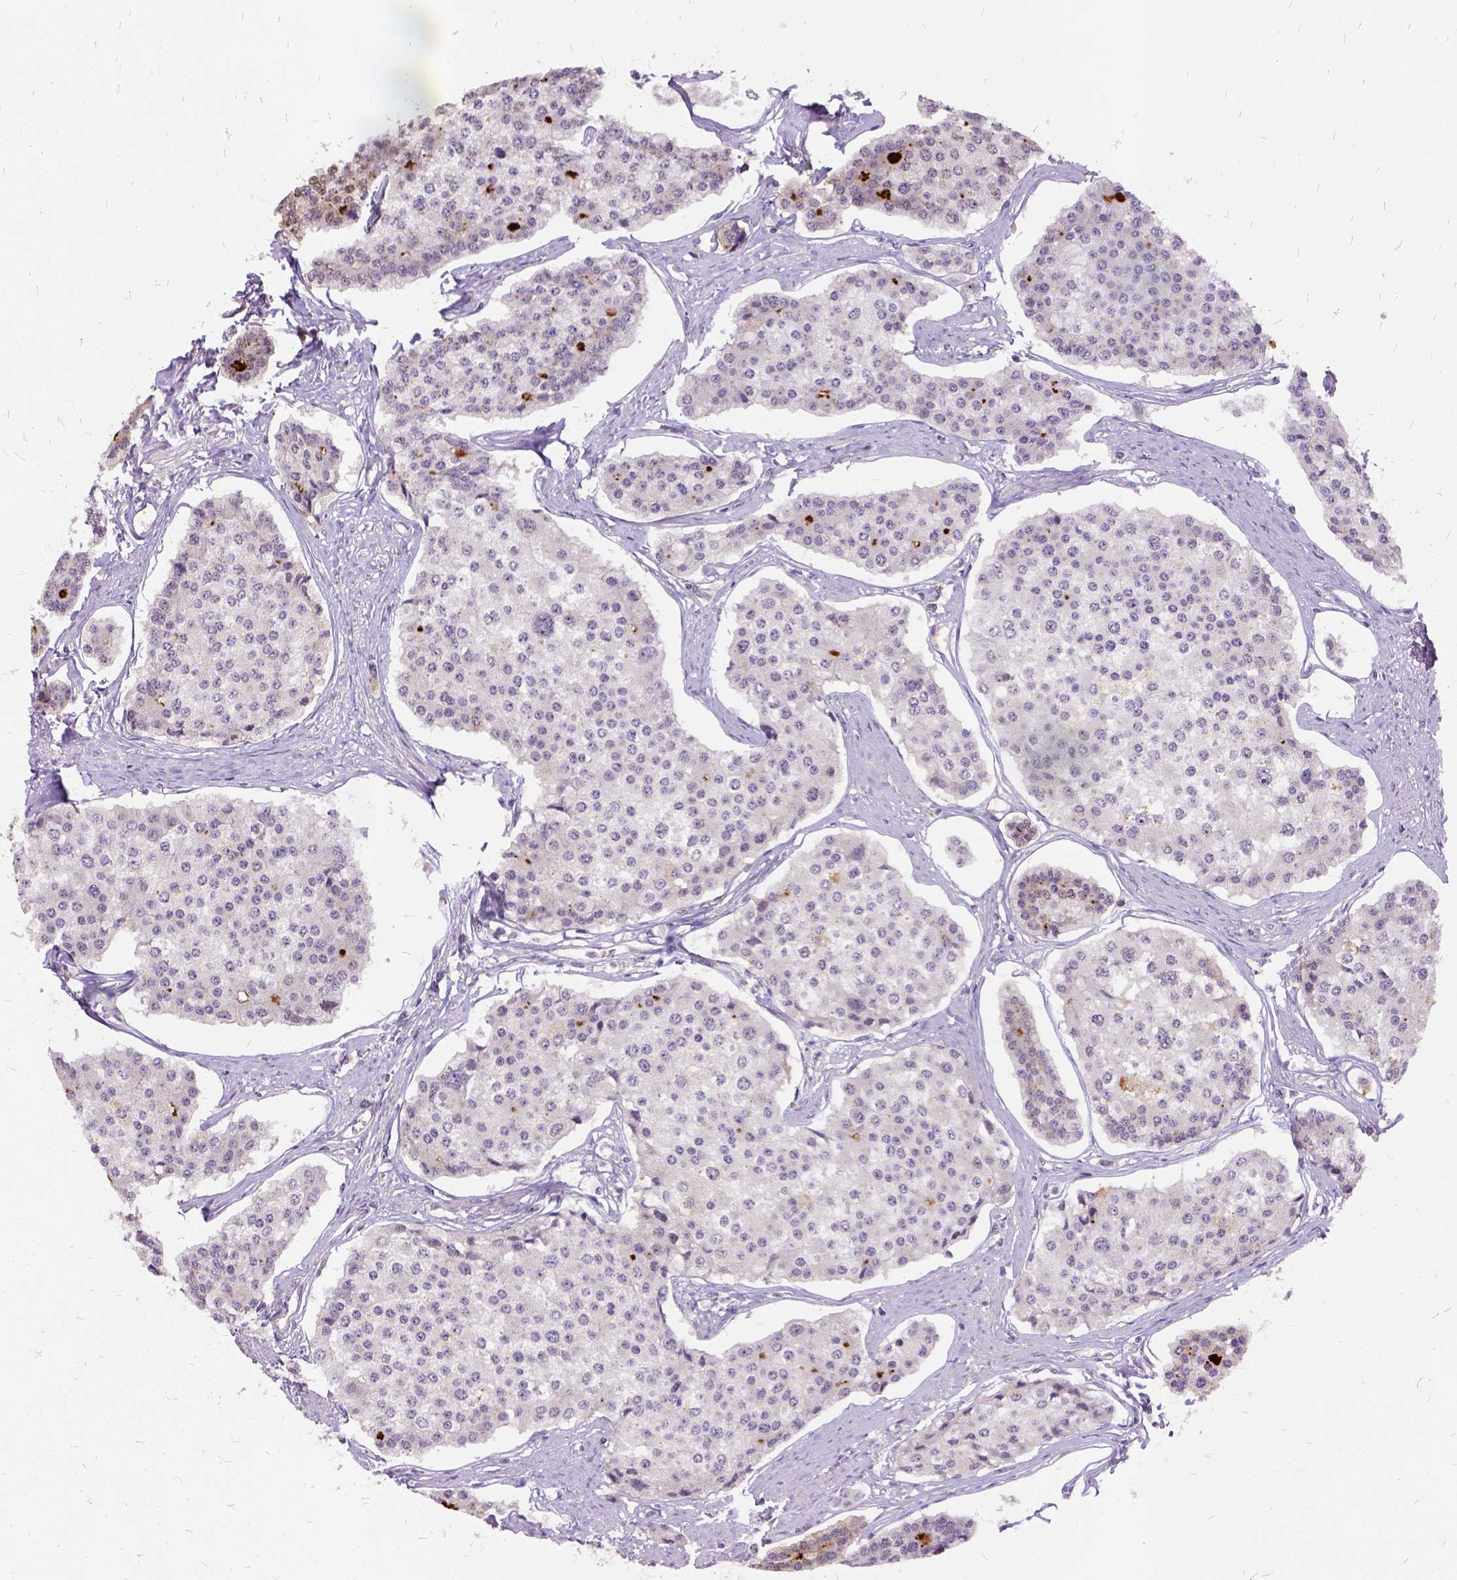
{"staining": {"intensity": "negative", "quantity": "none", "location": "none"}, "tissue": "carcinoid", "cell_type": "Tumor cells", "image_type": "cancer", "snomed": [{"axis": "morphology", "description": "Carcinoid, malignant, NOS"}, {"axis": "topography", "description": "Small intestine"}], "caption": "Protein analysis of carcinoid reveals no significant positivity in tumor cells.", "gene": "ILRUN", "patient": {"sex": "female", "age": 65}}